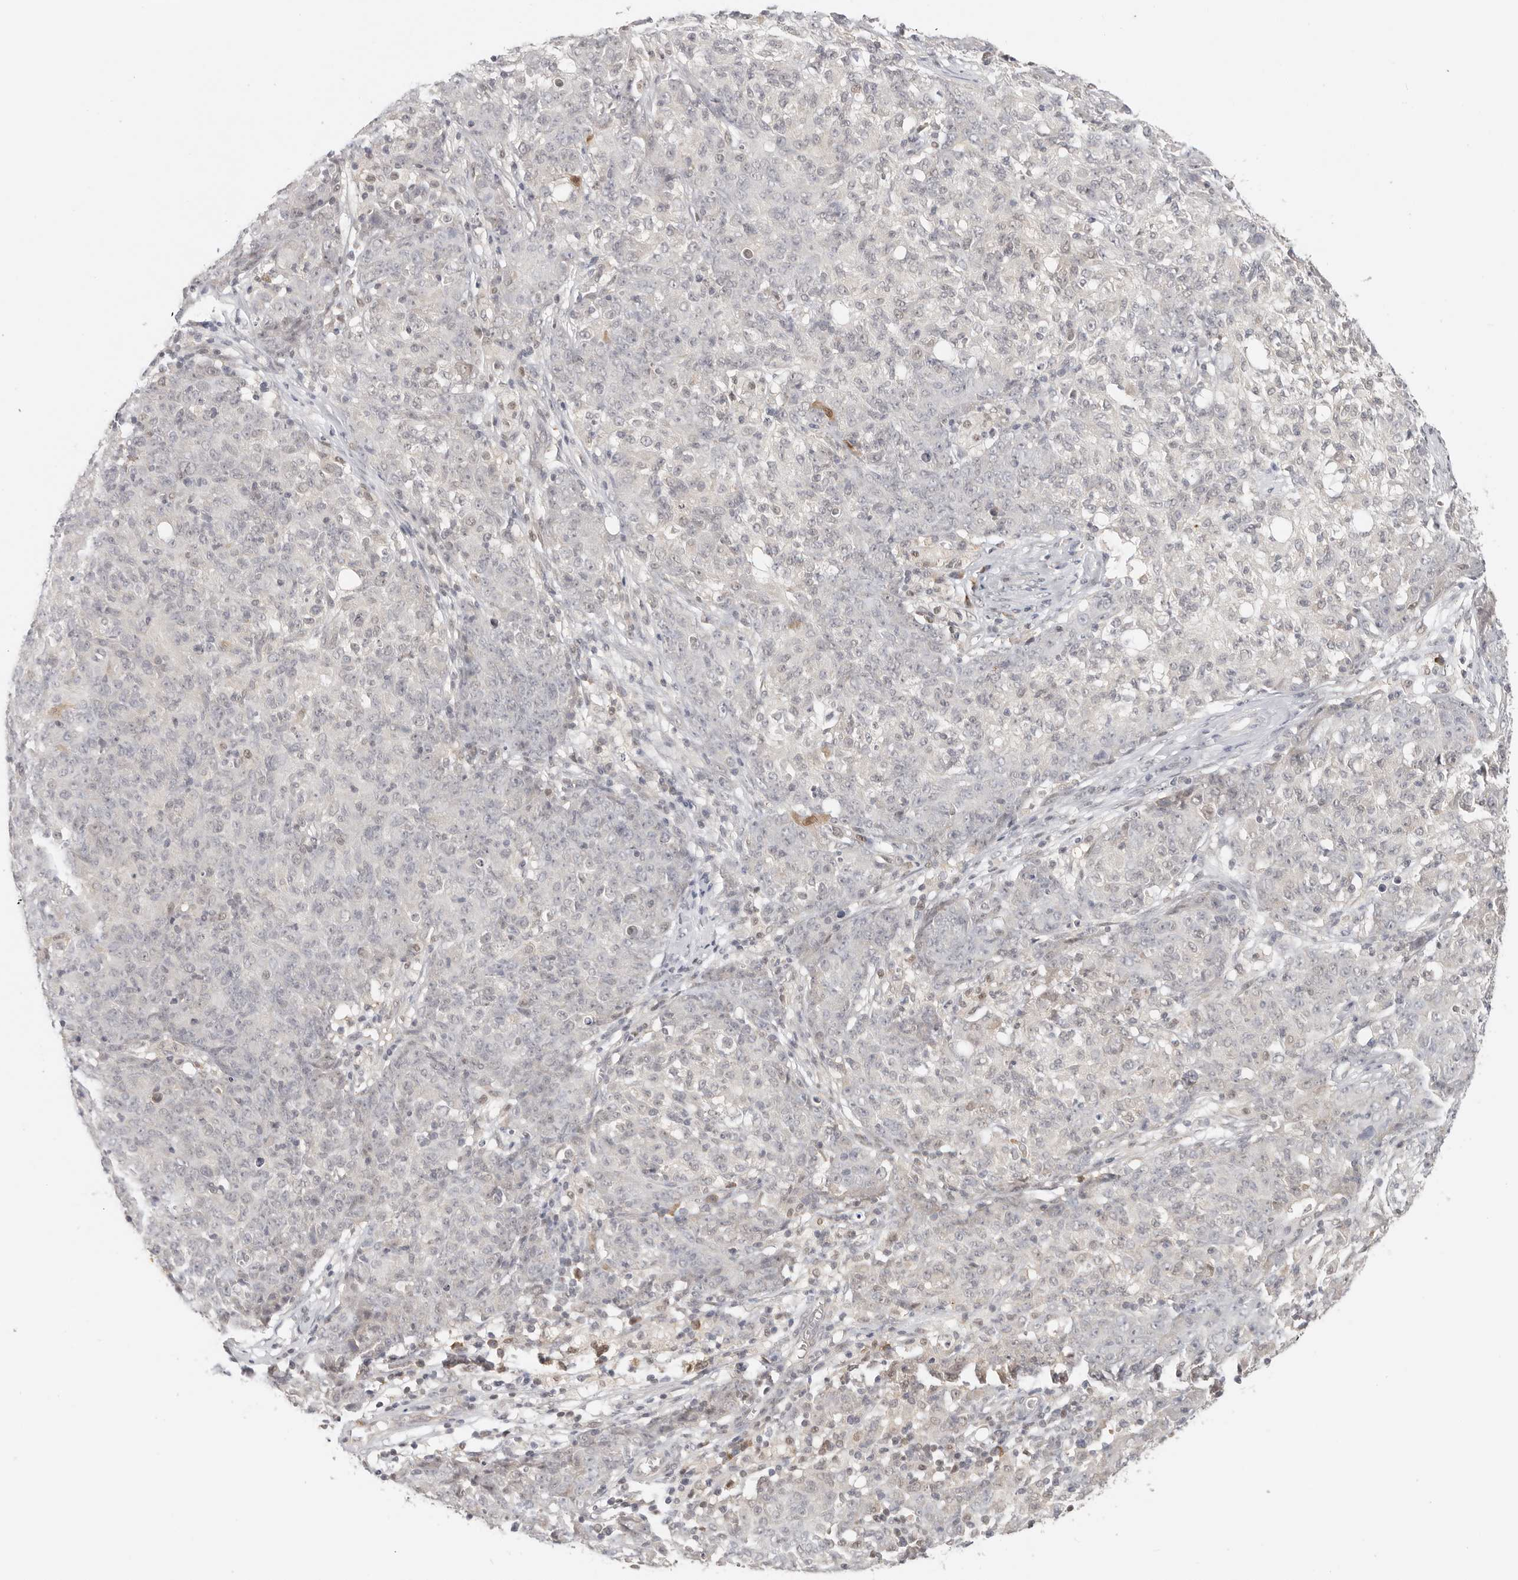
{"staining": {"intensity": "negative", "quantity": "none", "location": "none"}, "tissue": "ovarian cancer", "cell_type": "Tumor cells", "image_type": "cancer", "snomed": [{"axis": "morphology", "description": "Carcinoma, endometroid"}, {"axis": "topography", "description": "Ovary"}], "caption": "Ovarian cancer (endometroid carcinoma) was stained to show a protein in brown. There is no significant expression in tumor cells.", "gene": "LARP7", "patient": {"sex": "female", "age": 42}}